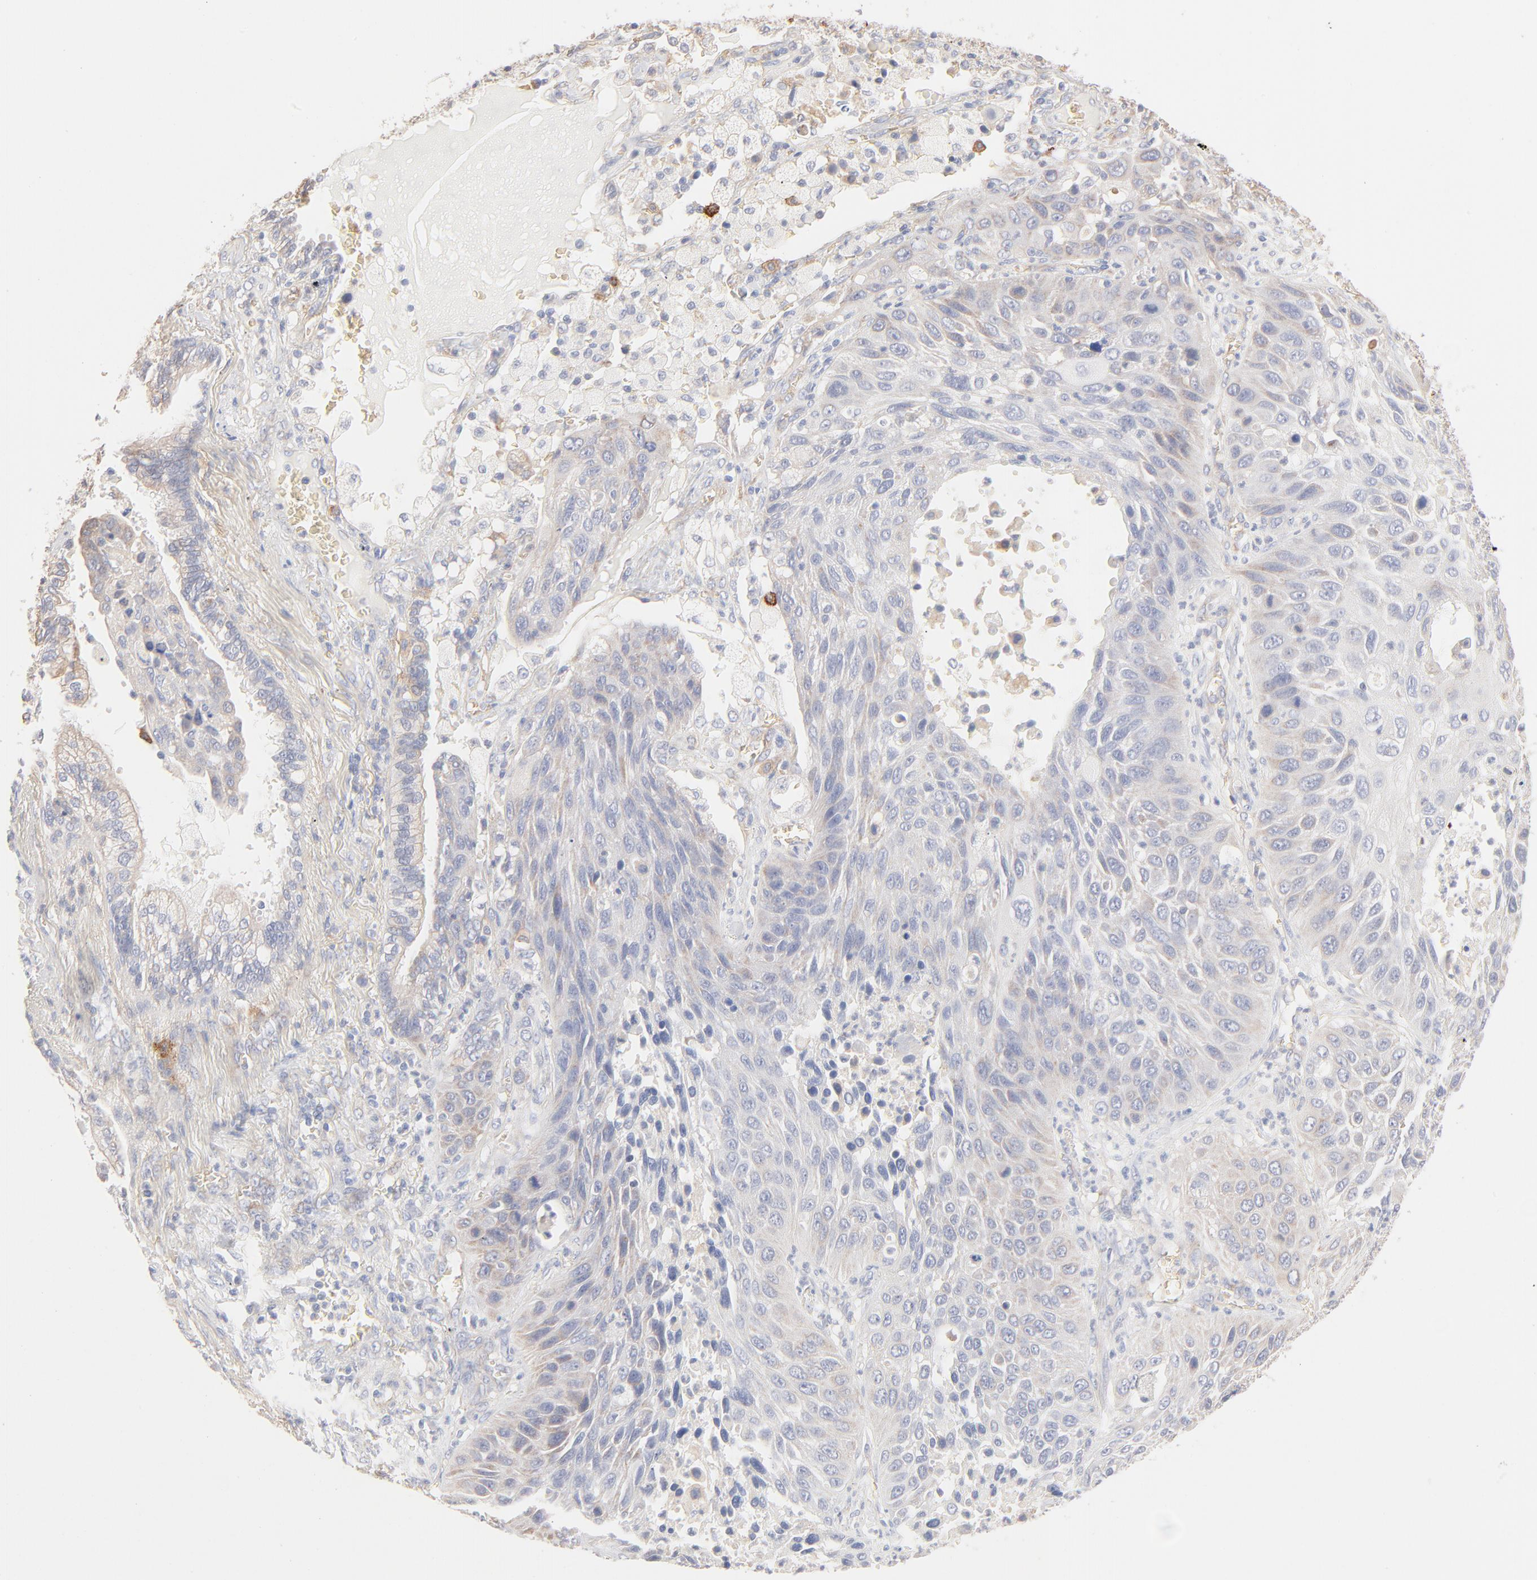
{"staining": {"intensity": "negative", "quantity": "none", "location": "none"}, "tissue": "lung cancer", "cell_type": "Tumor cells", "image_type": "cancer", "snomed": [{"axis": "morphology", "description": "Squamous cell carcinoma, NOS"}, {"axis": "topography", "description": "Lung"}], "caption": "Tumor cells are negative for brown protein staining in lung cancer.", "gene": "SPTB", "patient": {"sex": "female", "age": 76}}